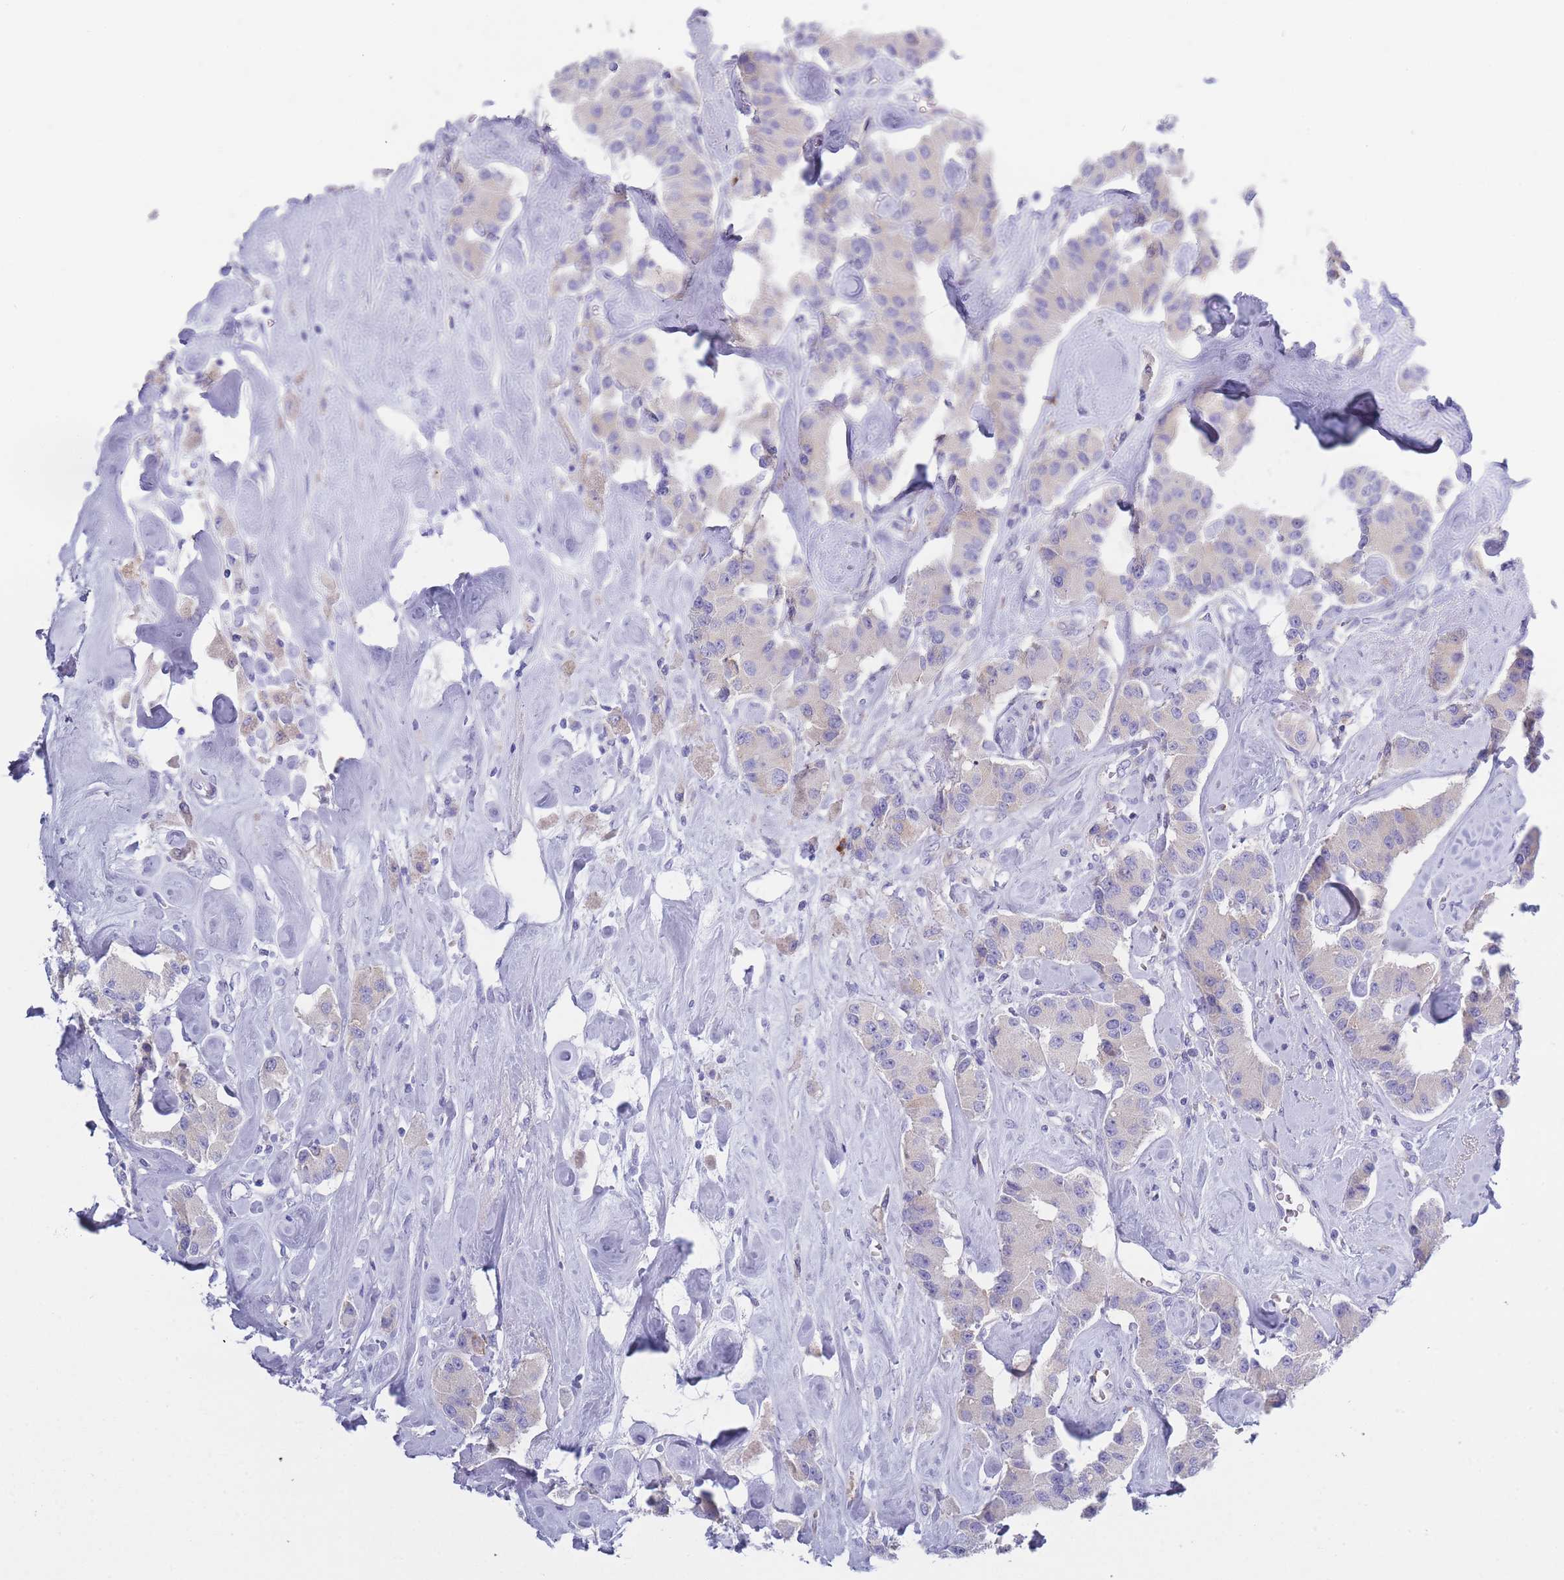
{"staining": {"intensity": "negative", "quantity": "none", "location": "none"}, "tissue": "carcinoid", "cell_type": "Tumor cells", "image_type": "cancer", "snomed": [{"axis": "morphology", "description": "Carcinoid, malignant, NOS"}, {"axis": "topography", "description": "Pancreas"}], "caption": "An IHC micrograph of carcinoid is shown. There is no staining in tumor cells of carcinoid.", "gene": "XKR8", "patient": {"sex": "male", "age": 41}}